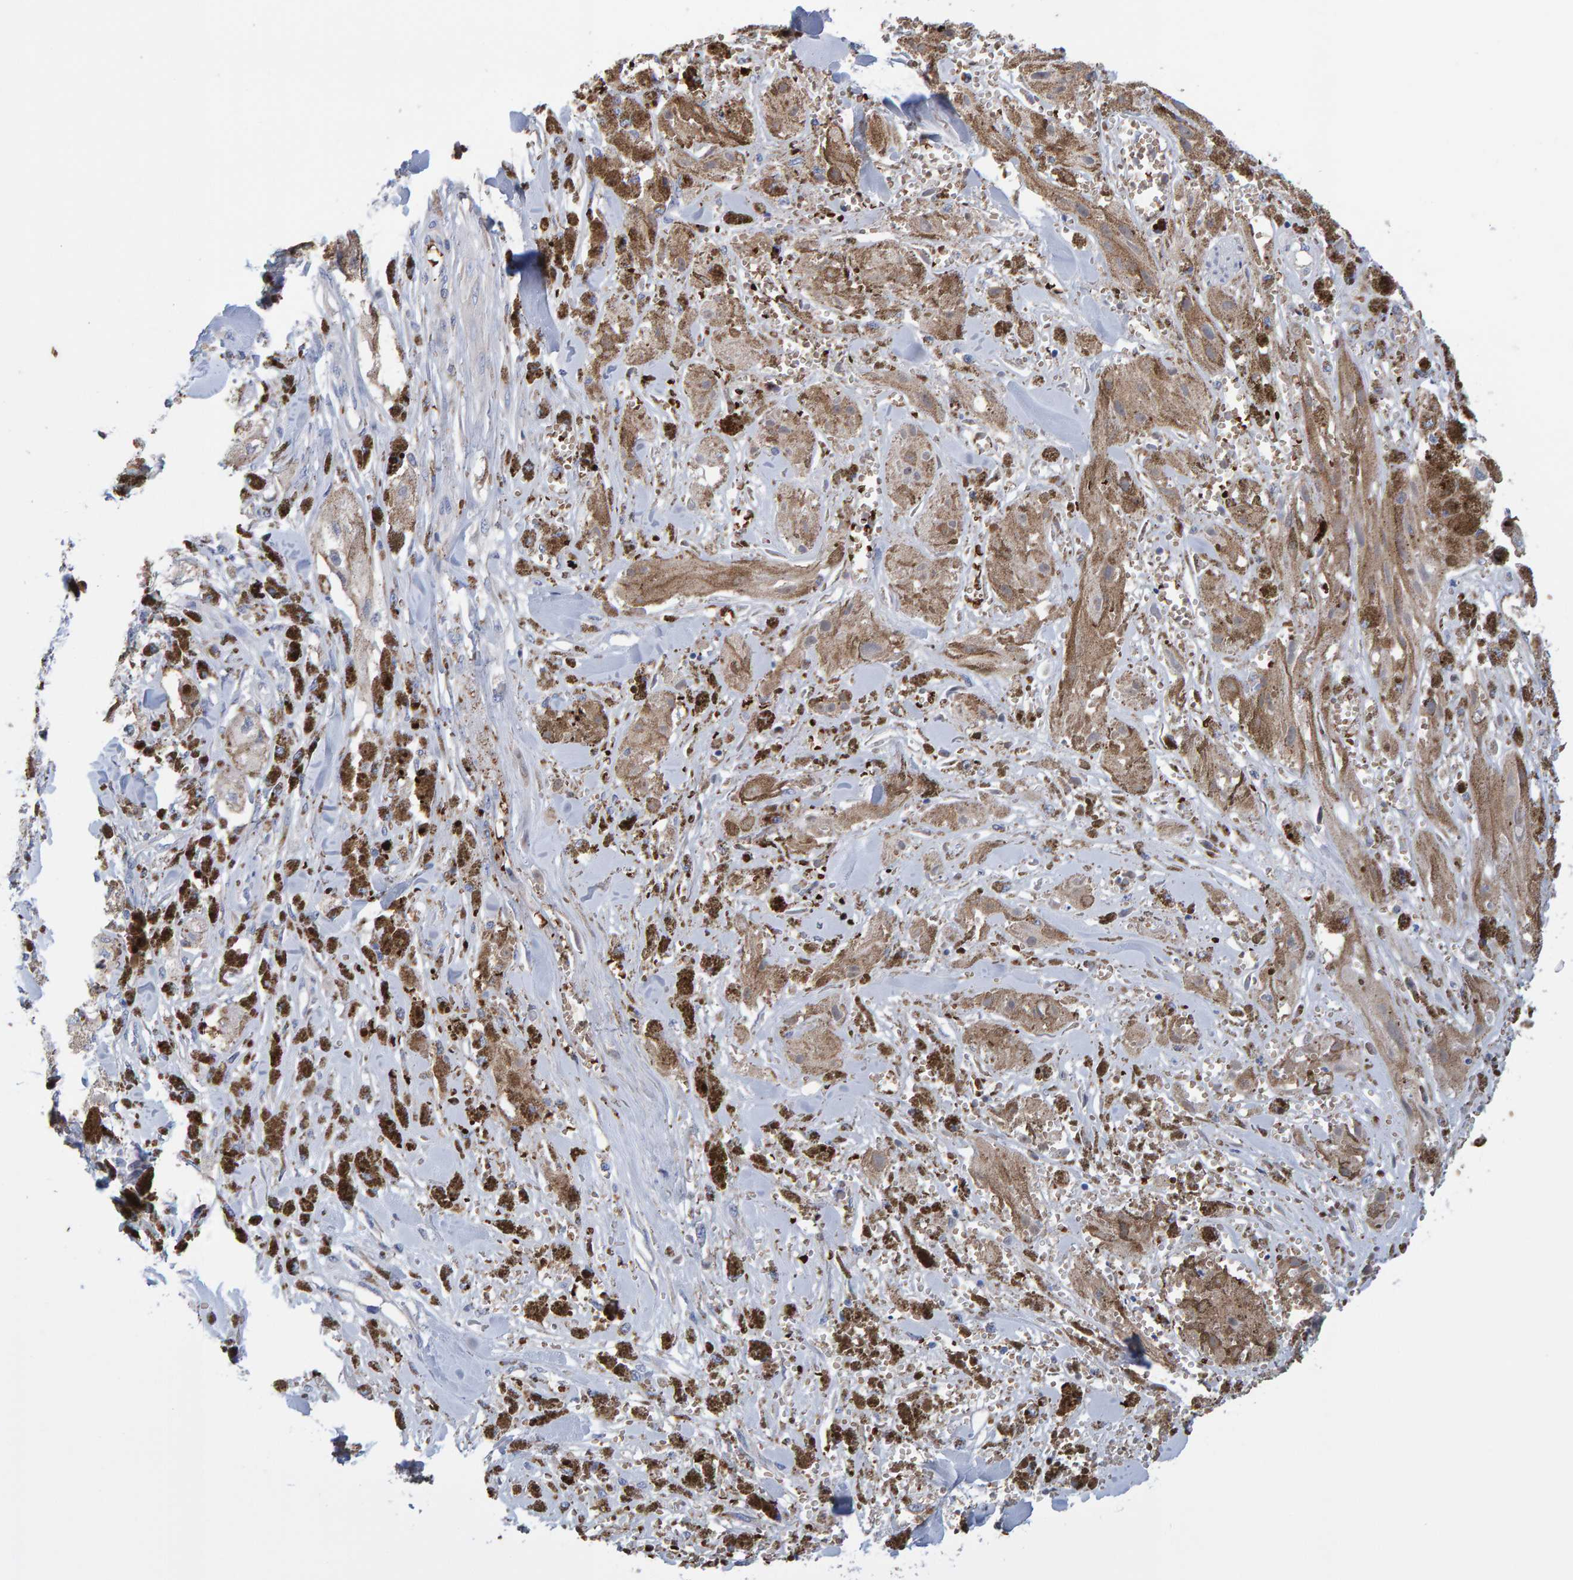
{"staining": {"intensity": "moderate", "quantity": ">75%", "location": "cytoplasmic/membranous"}, "tissue": "melanoma", "cell_type": "Tumor cells", "image_type": "cancer", "snomed": [{"axis": "morphology", "description": "Malignant melanoma, NOS"}, {"axis": "topography", "description": "Skin"}], "caption": "Immunohistochemistry (IHC) (DAB) staining of human melanoma demonstrates moderate cytoplasmic/membranous protein staining in about >75% of tumor cells.", "gene": "VPS9D1", "patient": {"sex": "male", "age": 88}}